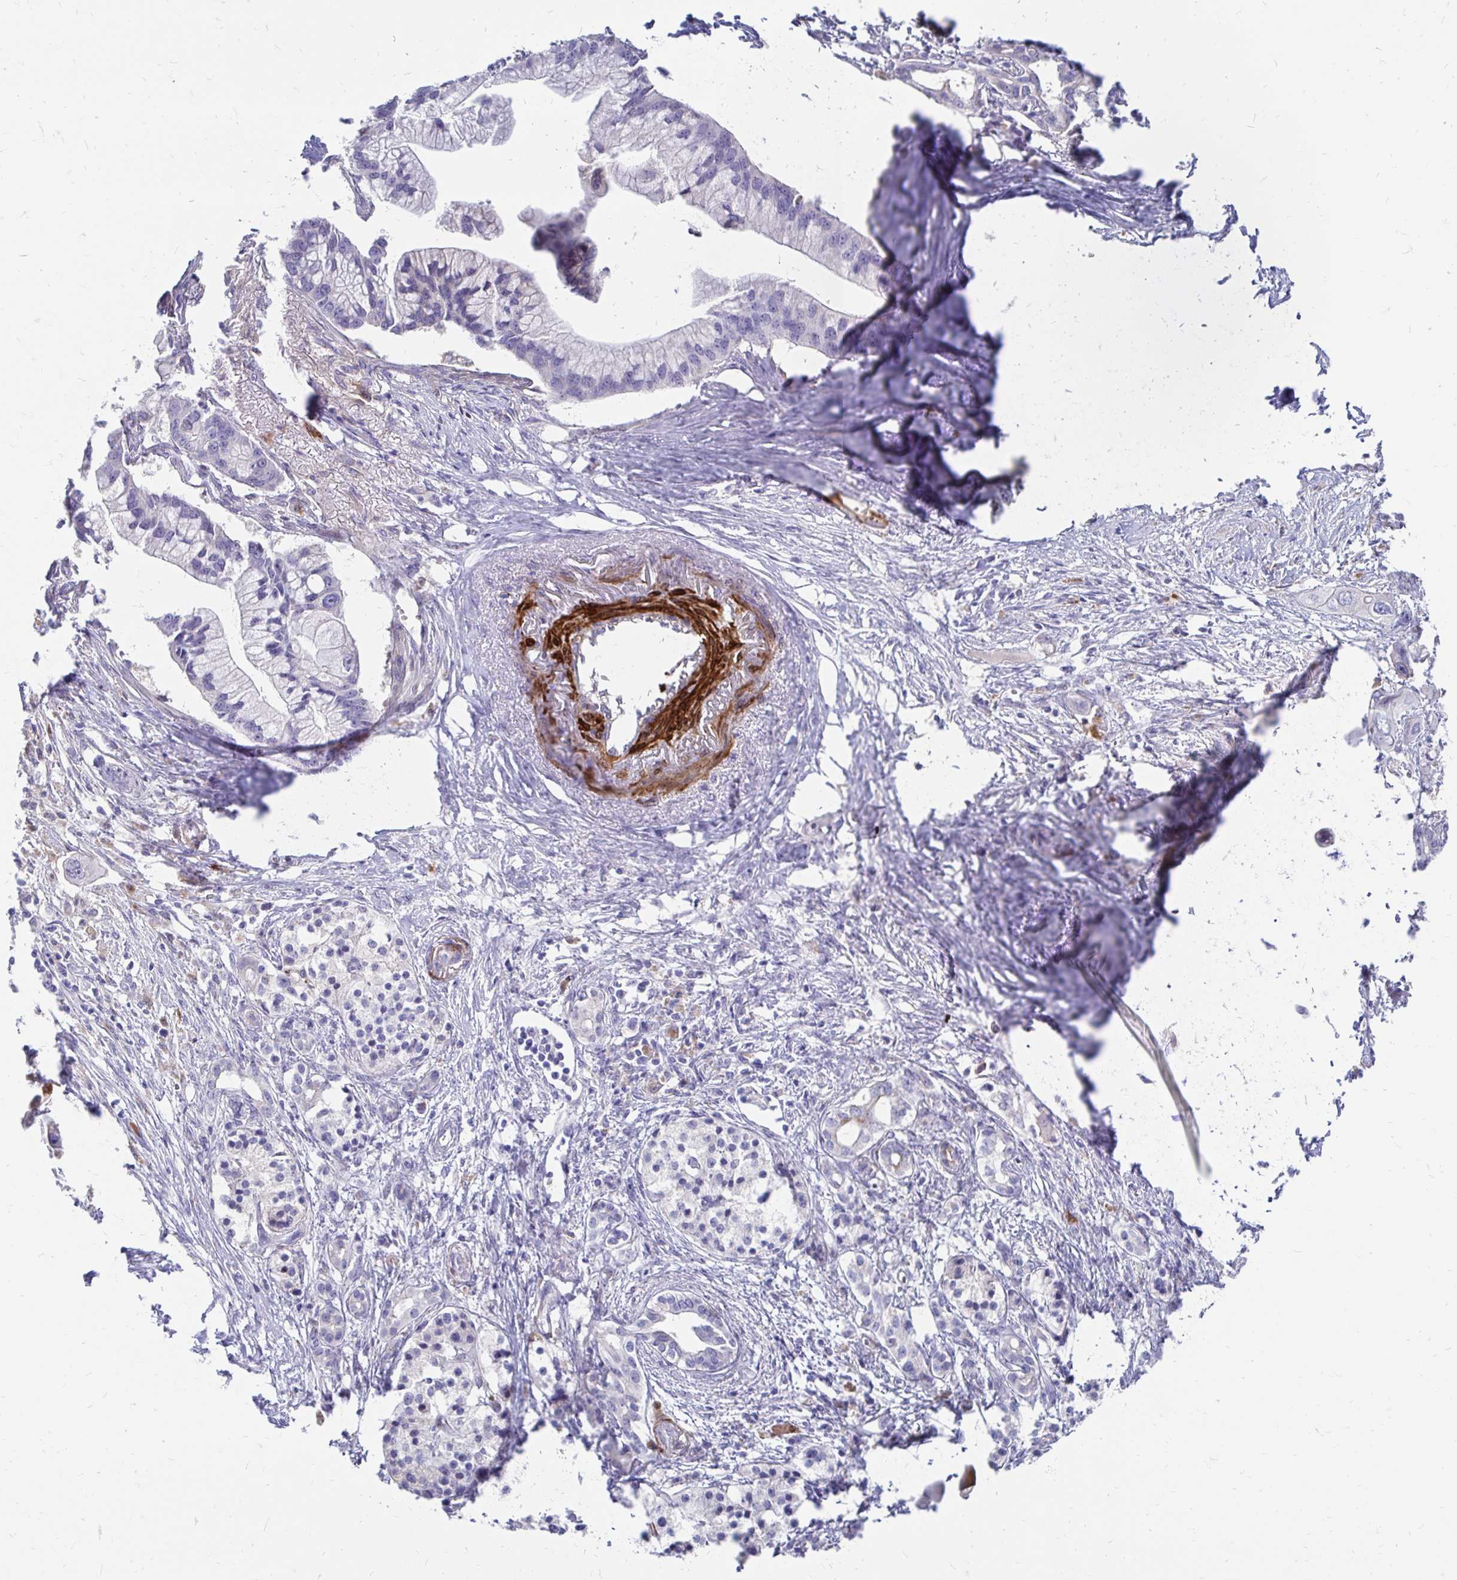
{"staining": {"intensity": "negative", "quantity": "none", "location": "none"}, "tissue": "pancreatic cancer", "cell_type": "Tumor cells", "image_type": "cancer", "snomed": [{"axis": "morphology", "description": "Adenocarcinoma, NOS"}, {"axis": "topography", "description": "Pancreas"}], "caption": "DAB (3,3'-diaminobenzidine) immunohistochemical staining of pancreatic cancer shows no significant positivity in tumor cells. (Immunohistochemistry (ihc), brightfield microscopy, high magnification).", "gene": "CDKL1", "patient": {"sex": "male", "age": 68}}